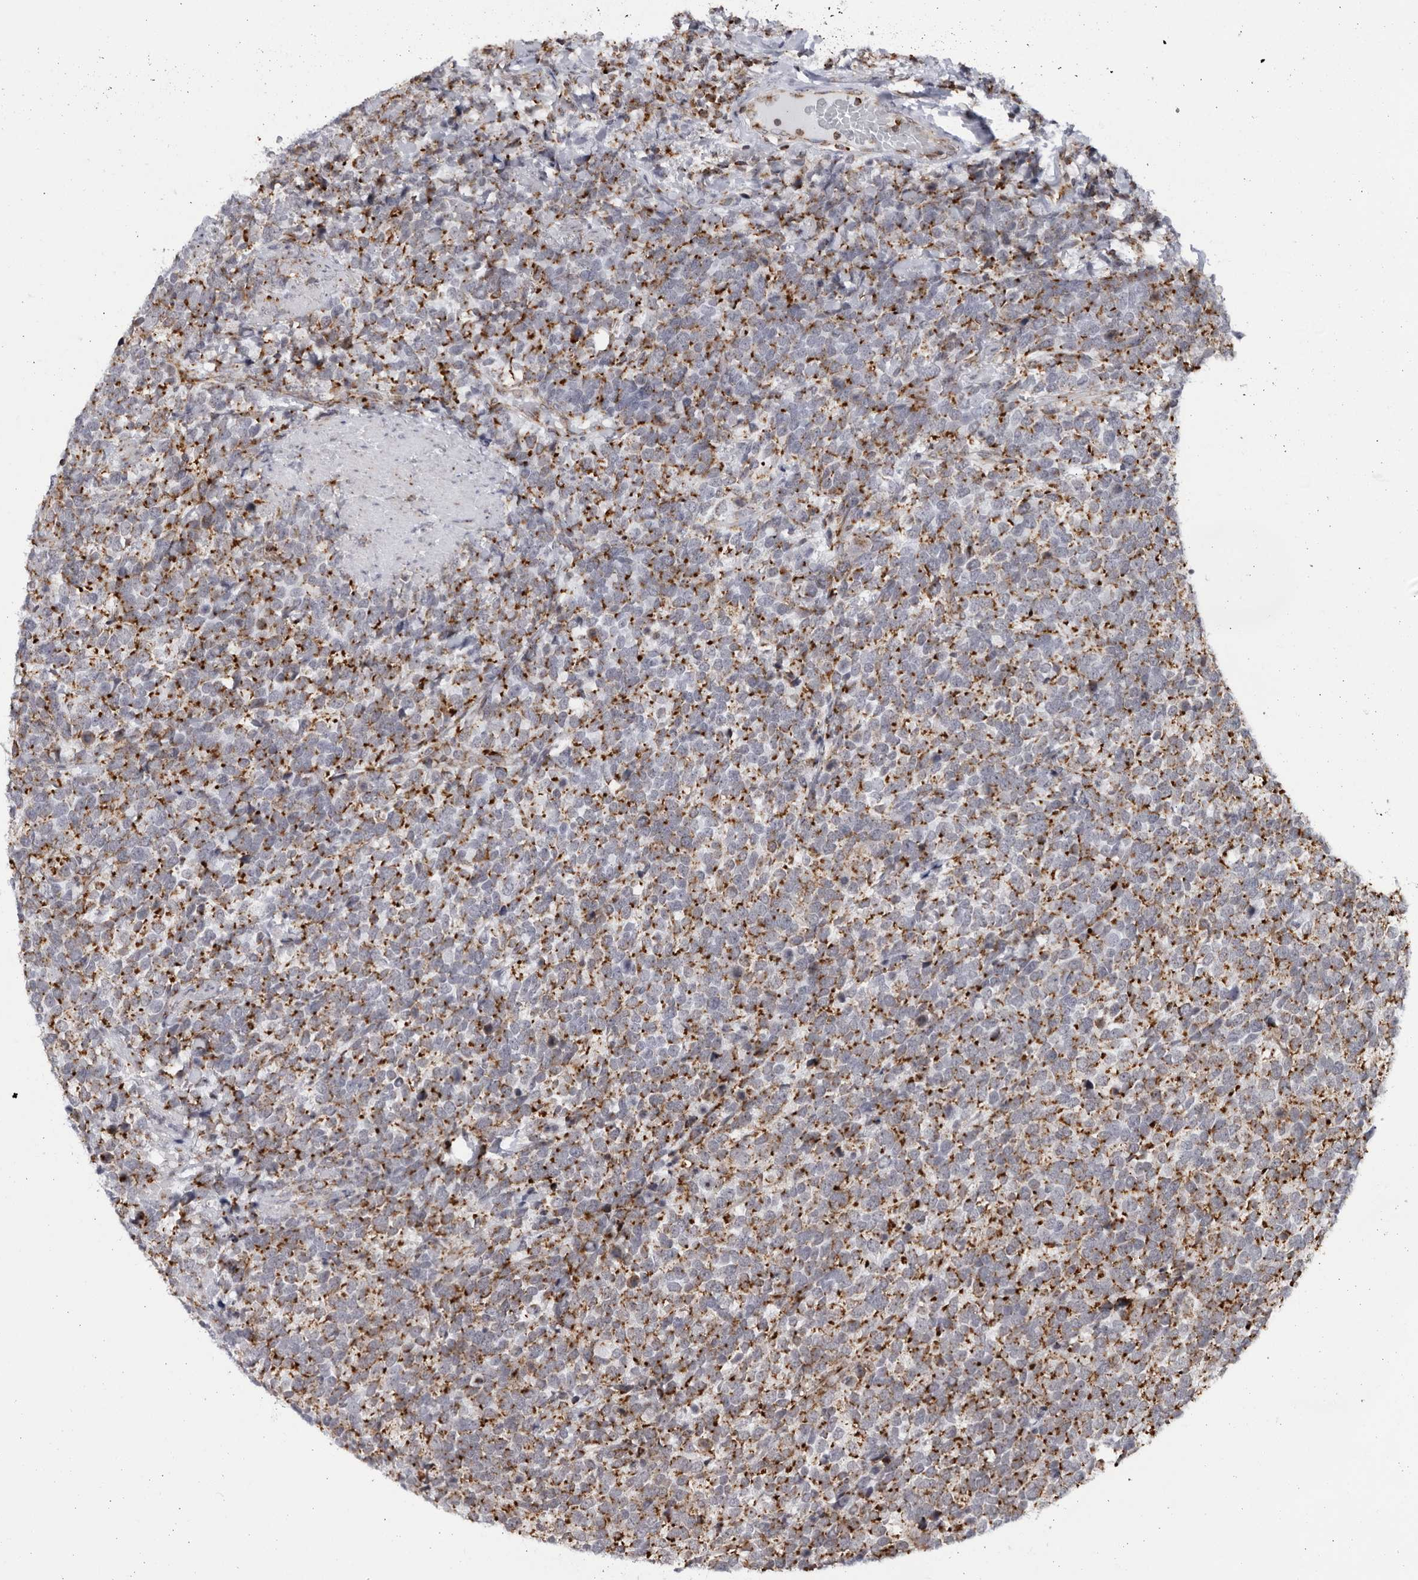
{"staining": {"intensity": "strong", "quantity": "25%-75%", "location": "cytoplasmic/membranous"}, "tissue": "urothelial cancer", "cell_type": "Tumor cells", "image_type": "cancer", "snomed": [{"axis": "morphology", "description": "Urothelial carcinoma, High grade"}, {"axis": "topography", "description": "Urinary bladder"}], "caption": "A micrograph of human urothelial cancer stained for a protein exhibits strong cytoplasmic/membranous brown staining in tumor cells.", "gene": "RBM34", "patient": {"sex": "female", "age": 82}}